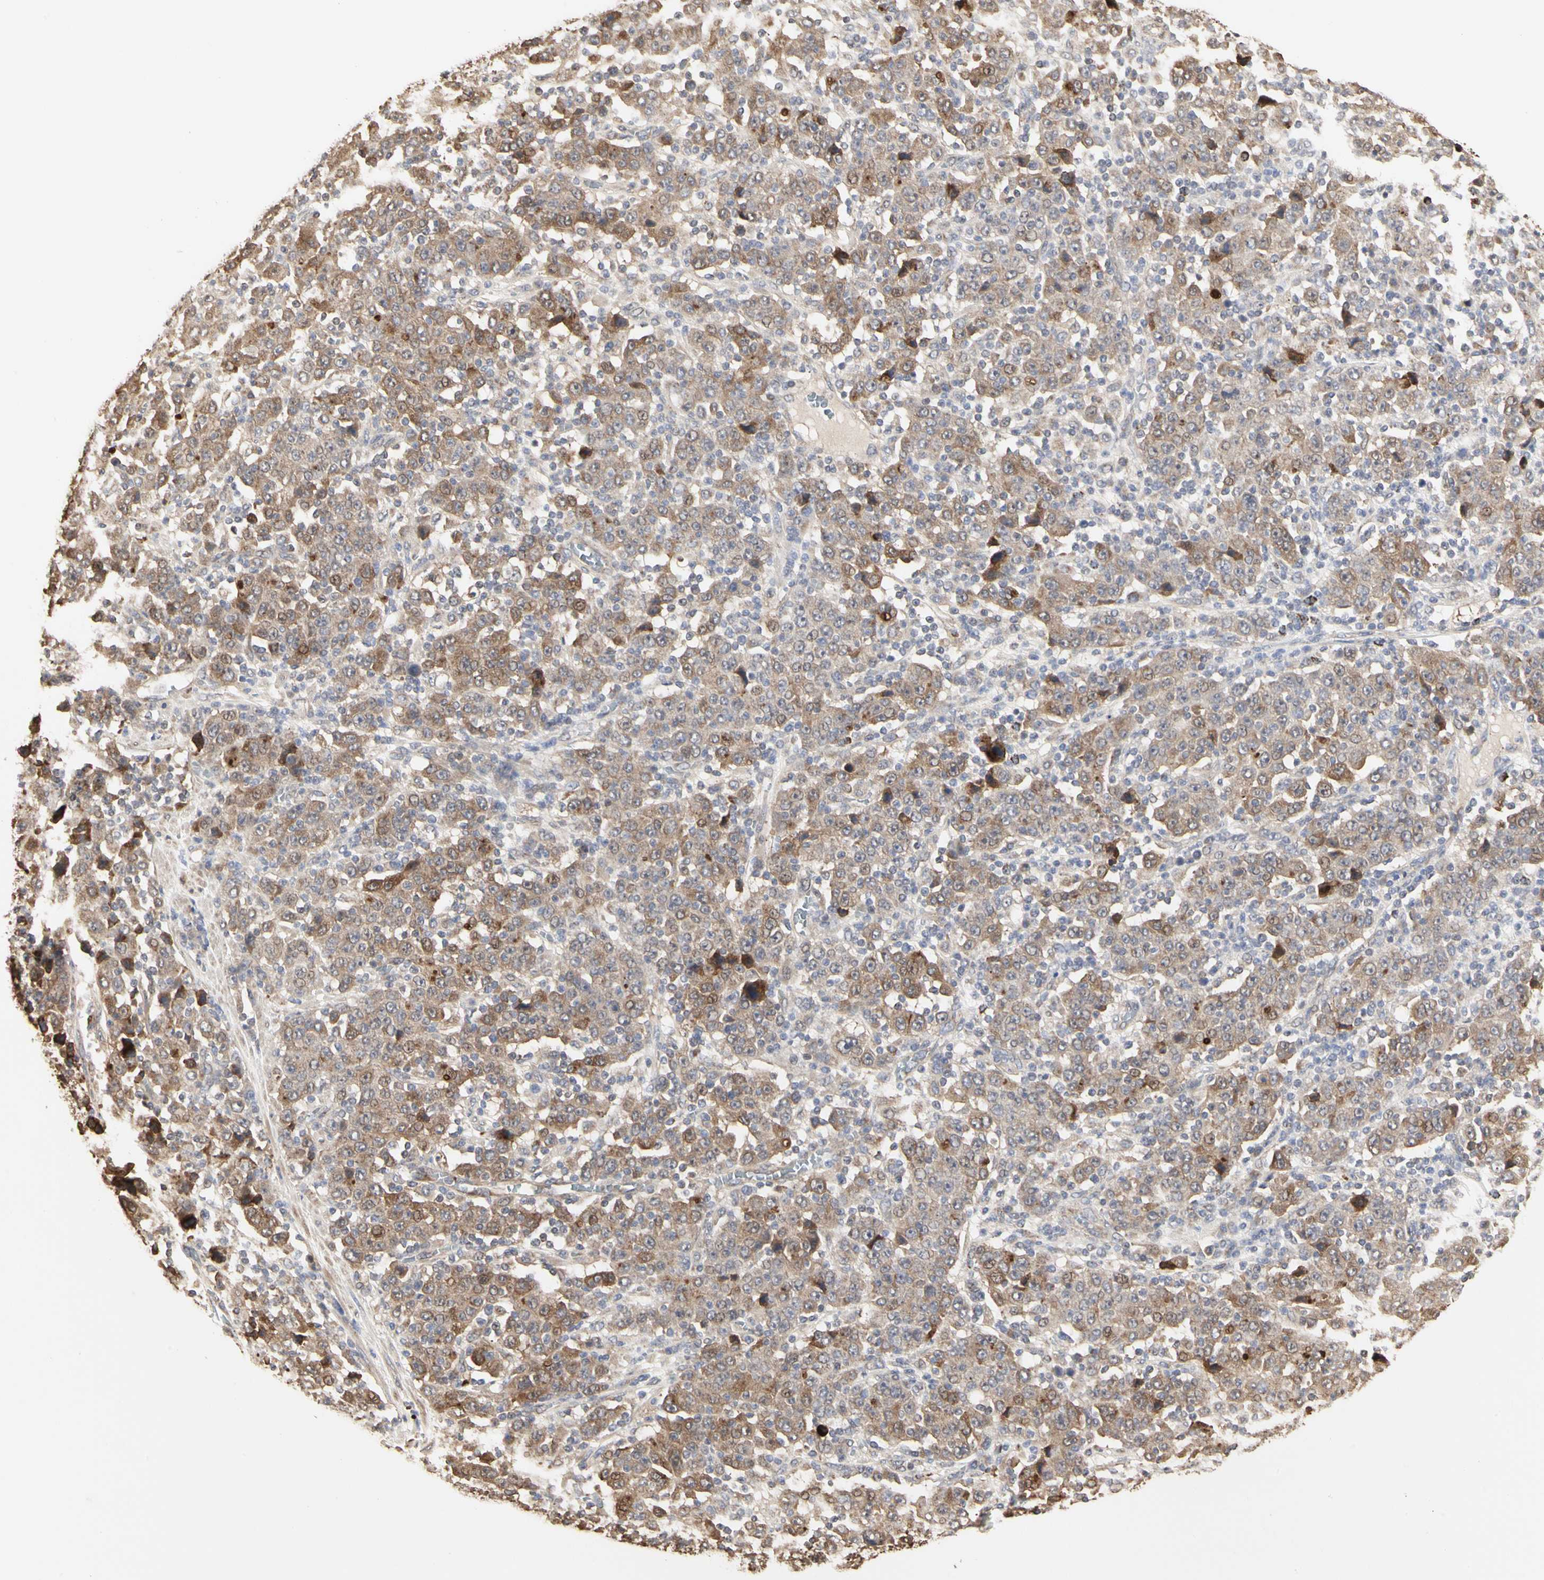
{"staining": {"intensity": "moderate", "quantity": ">75%", "location": "cytoplasmic/membranous"}, "tissue": "stomach cancer", "cell_type": "Tumor cells", "image_type": "cancer", "snomed": [{"axis": "morphology", "description": "Normal tissue, NOS"}, {"axis": "morphology", "description": "Adenocarcinoma, NOS"}, {"axis": "topography", "description": "Stomach, upper"}, {"axis": "topography", "description": "Stomach"}], "caption": "Adenocarcinoma (stomach) stained with a protein marker exhibits moderate staining in tumor cells.", "gene": "TAOK1", "patient": {"sex": "male", "age": 59}}